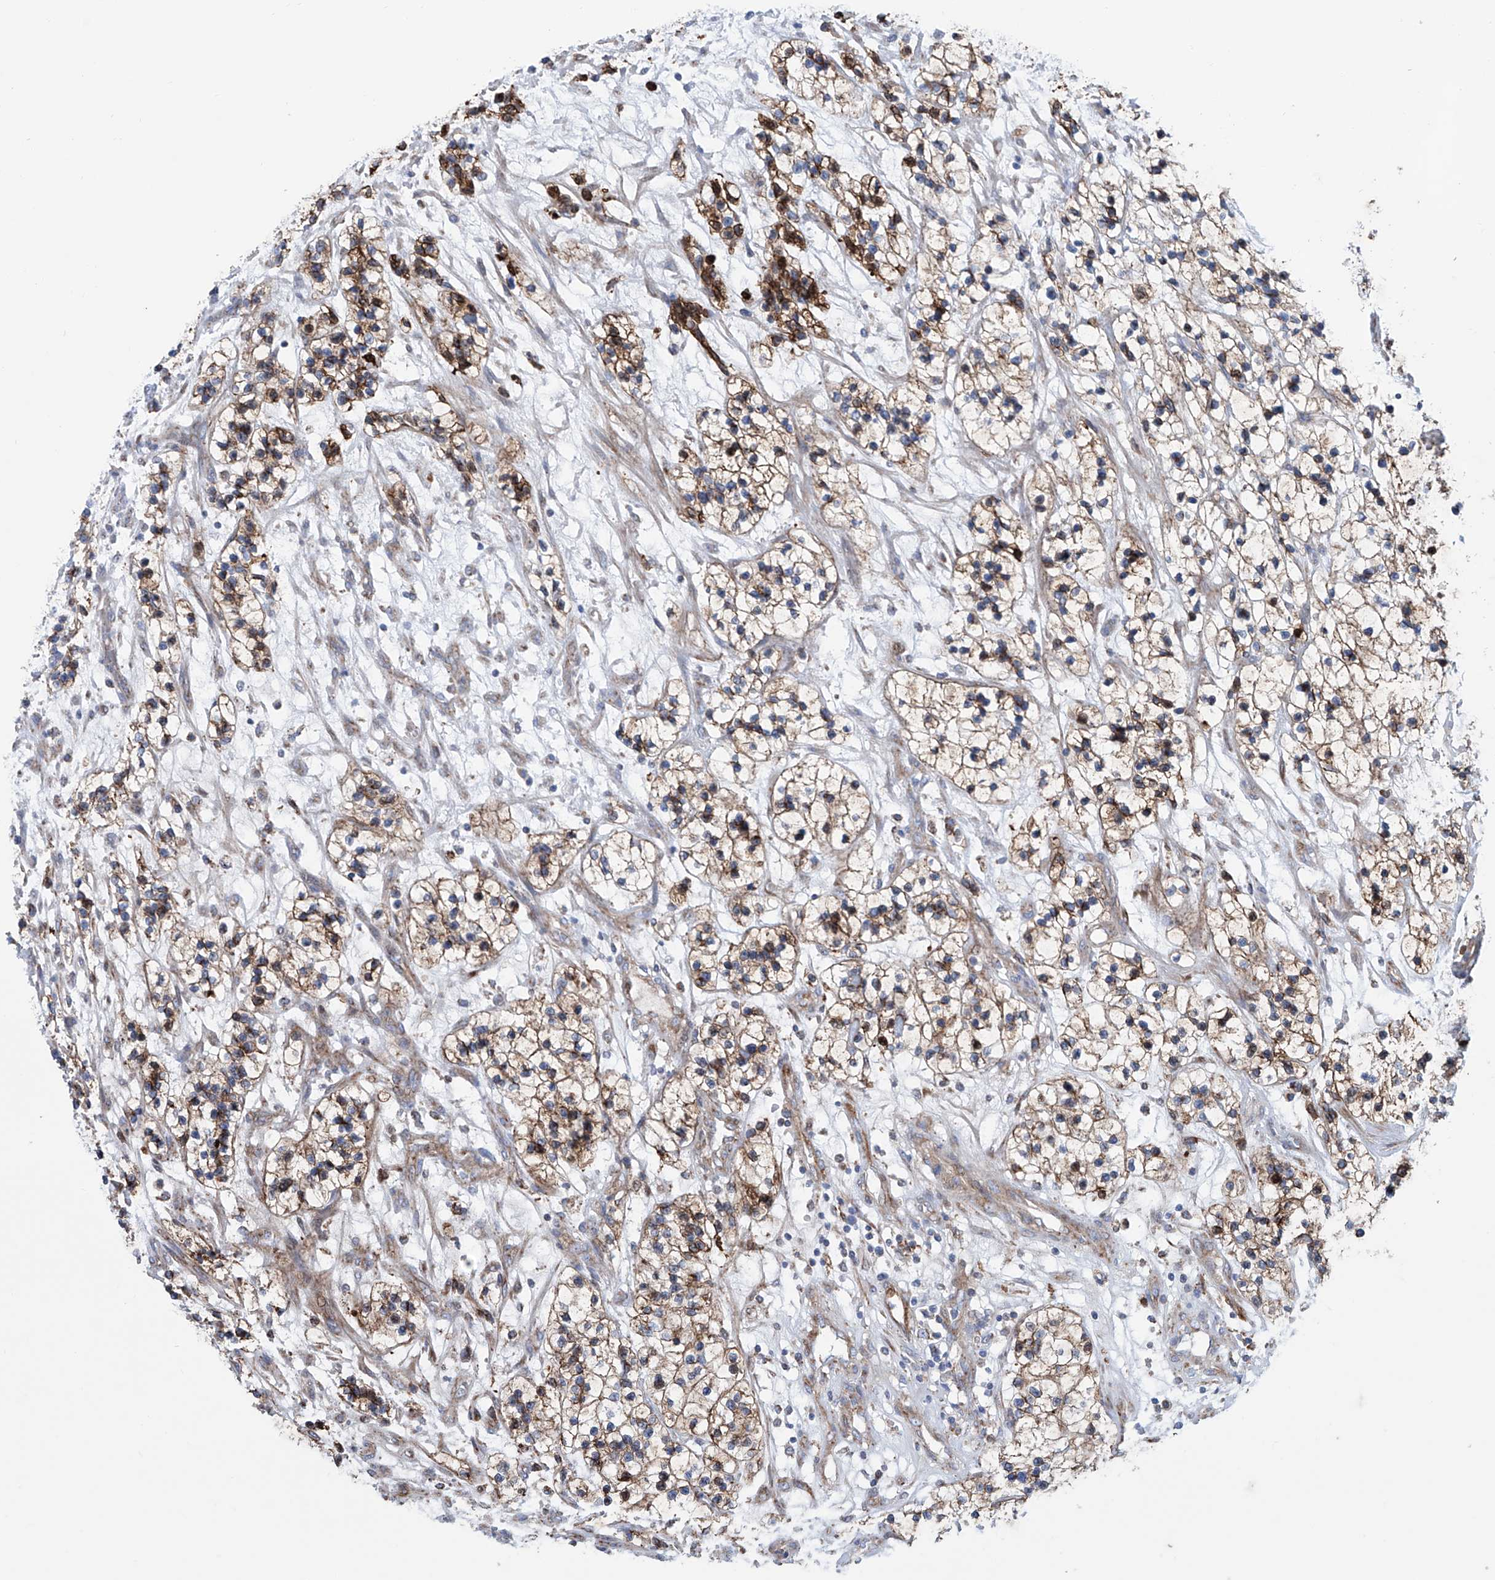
{"staining": {"intensity": "moderate", "quantity": ">75%", "location": "cytoplasmic/membranous"}, "tissue": "renal cancer", "cell_type": "Tumor cells", "image_type": "cancer", "snomed": [{"axis": "morphology", "description": "Adenocarcinoma, NOS"}, {"axis": "topography", "description": "Kidney"}], "caption": "The histopathology image demonstrates a brown stain indicating the presence of a protein in the cytoplasmic/membranous of tumor cells in renal adenocarcinoma.", "gene": "ALDH6A1", "patient": {"sex": "female", "age": 57}}